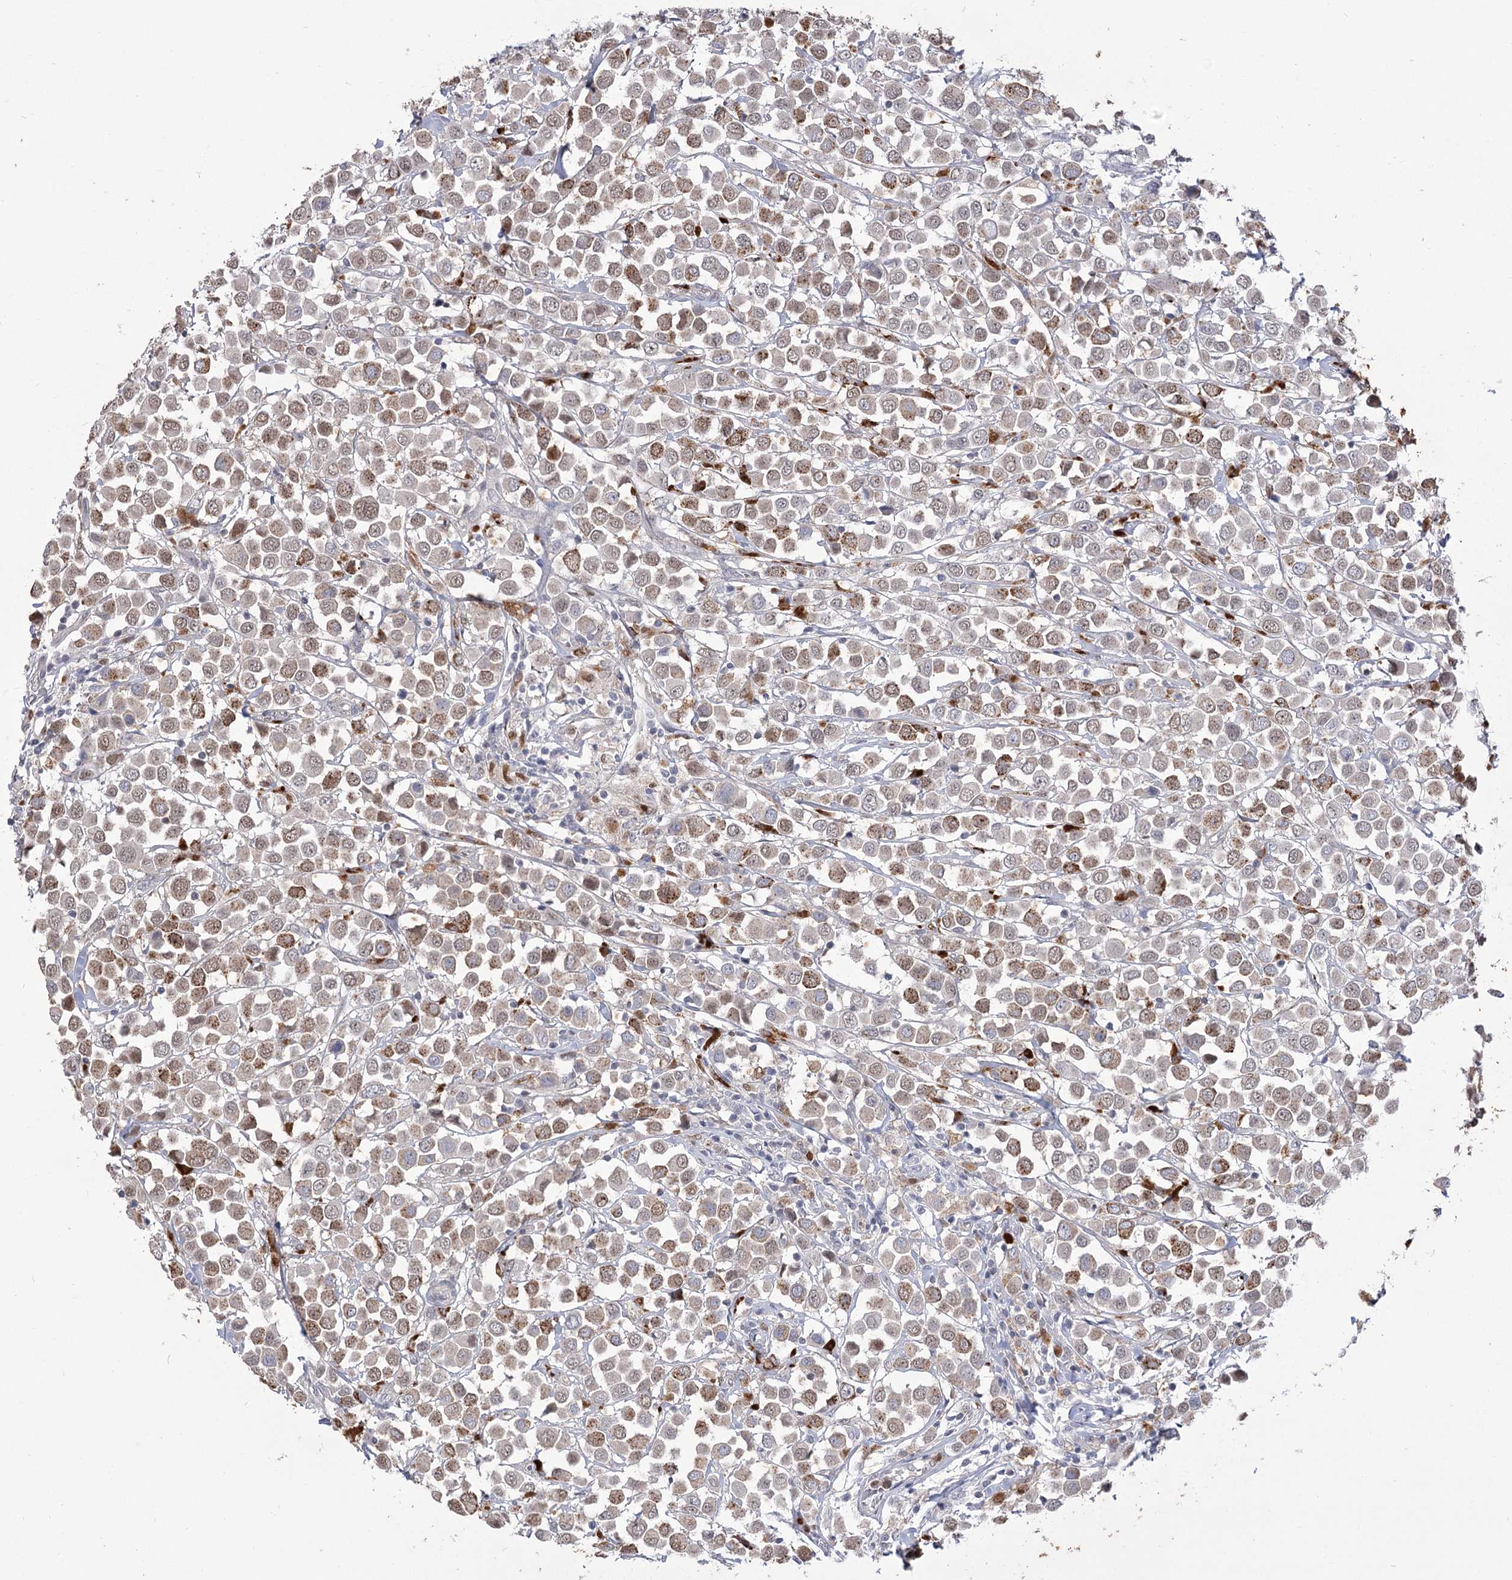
{"staining": {"intensity": "moderate", "quantity": "25%-75%", "location": "cytoplasmic/membranous"}, "tissue": "breast cancer", "cell_type": "Tumor cells", "image_type": "cancer", "snomed": [{"axis": "morphology", "description": "Duct carcinoma"}, {"axis": "topography", "description": "Breast"}], "caption": "The immunohistochemical stain shows moderate cytoplasmic/membranous staining in tumor cells of invasive ductal carcinoma (breast) tissue. The protein is stained brown, and the nuclei are stained in blue (DAB IHC with brightfield microscopy, high magnification).", "gene": "SIAE", "patient": {"sex": "female", "age": 61}}